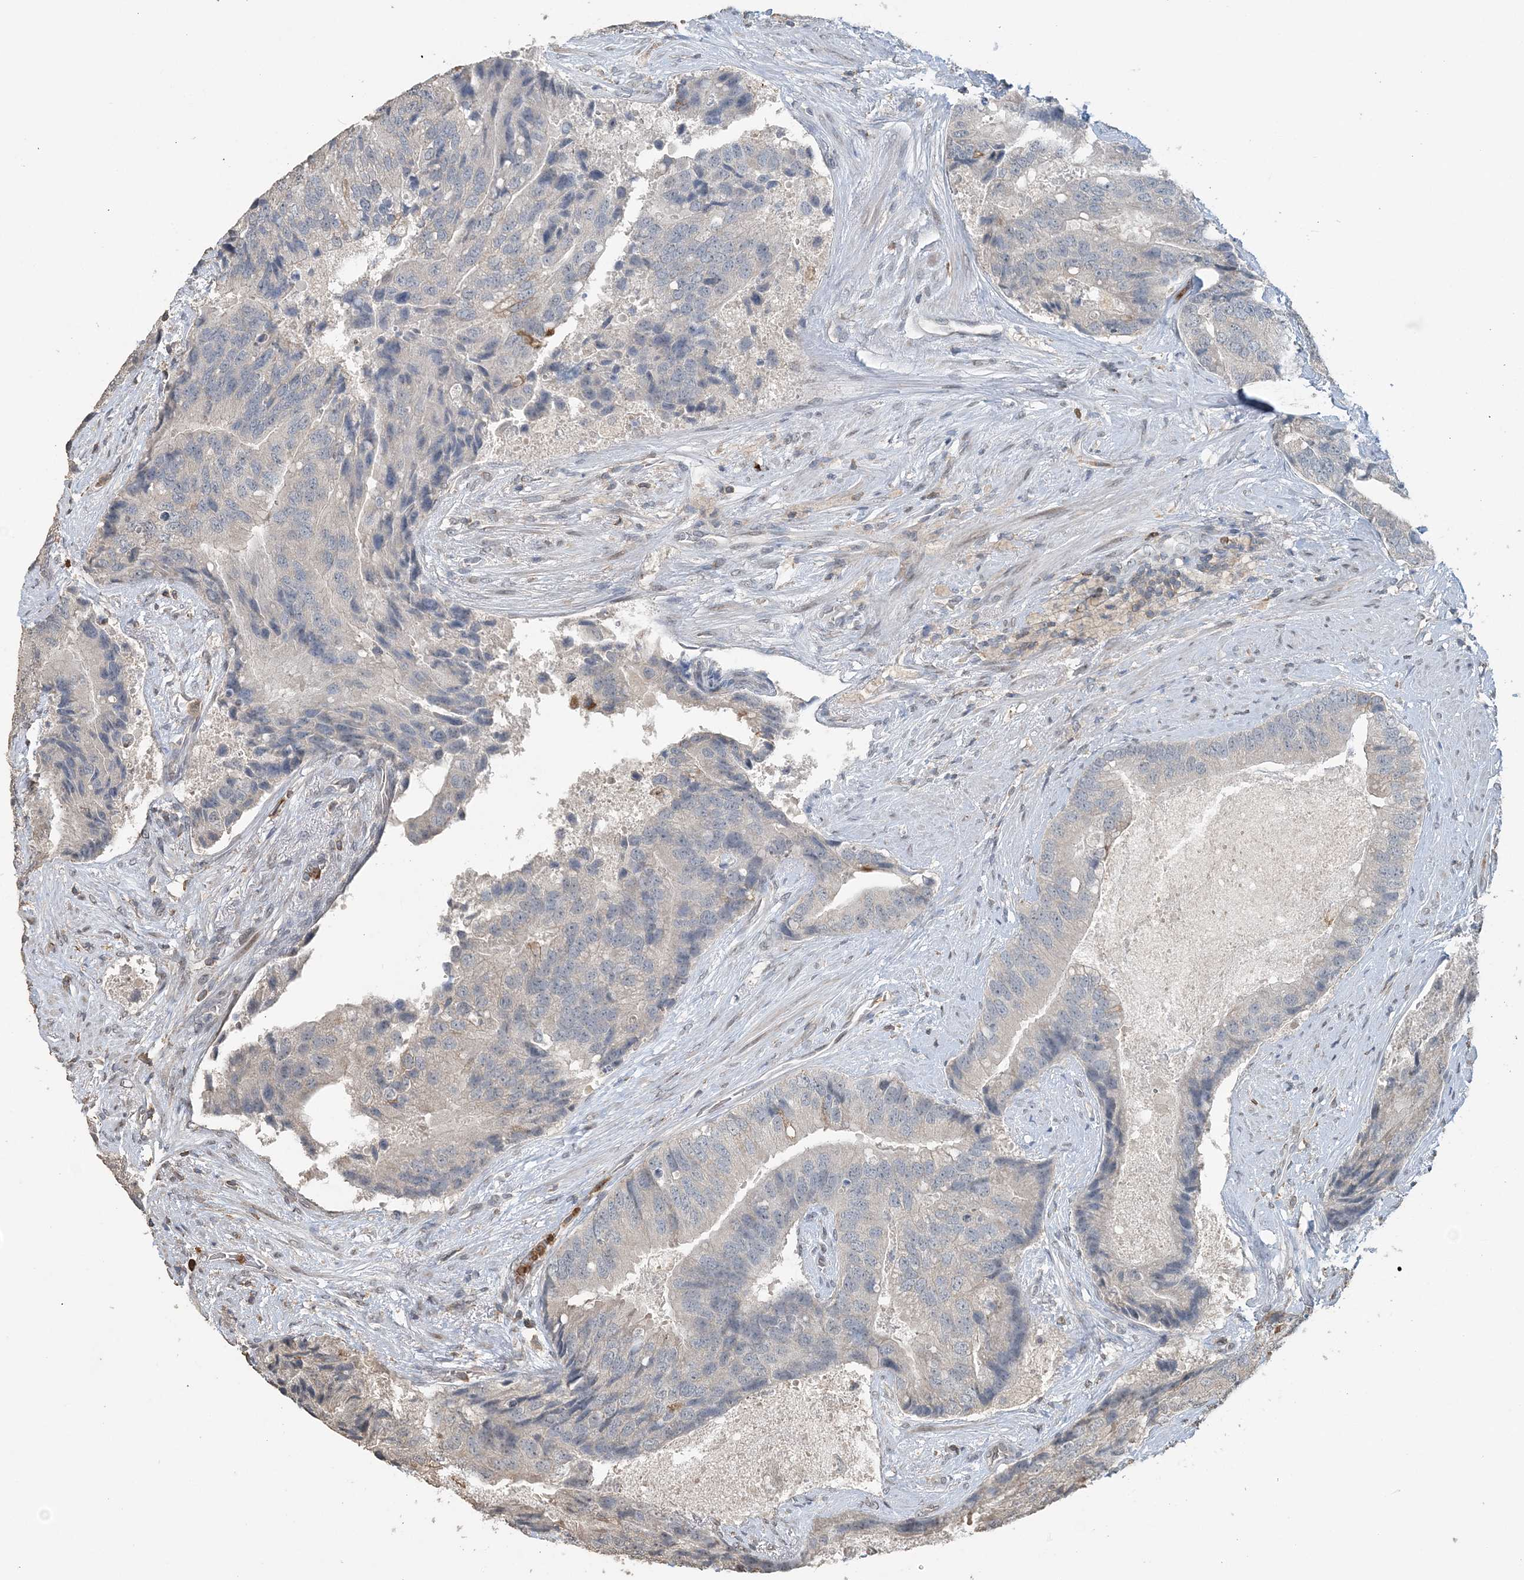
{"staining": {"intensity": "negative", "quantity": "none", "location": "none"}, "tissue": "prostate cancer", "cell_type": "Tumor cells", "image_type": "cancer", "snomed": [{"axis": "morphology", "description": "Adenocarcinoma, High grade"}, {"axis": "topography", "description": "Prostate"}], "caption": "The photomicrograph reveals no significant expression in tumor cells of adenocarcinoma (high-grade) (prostate).", "gene": "FAM110A", "patient": {"sex": "male", "age": 70}}